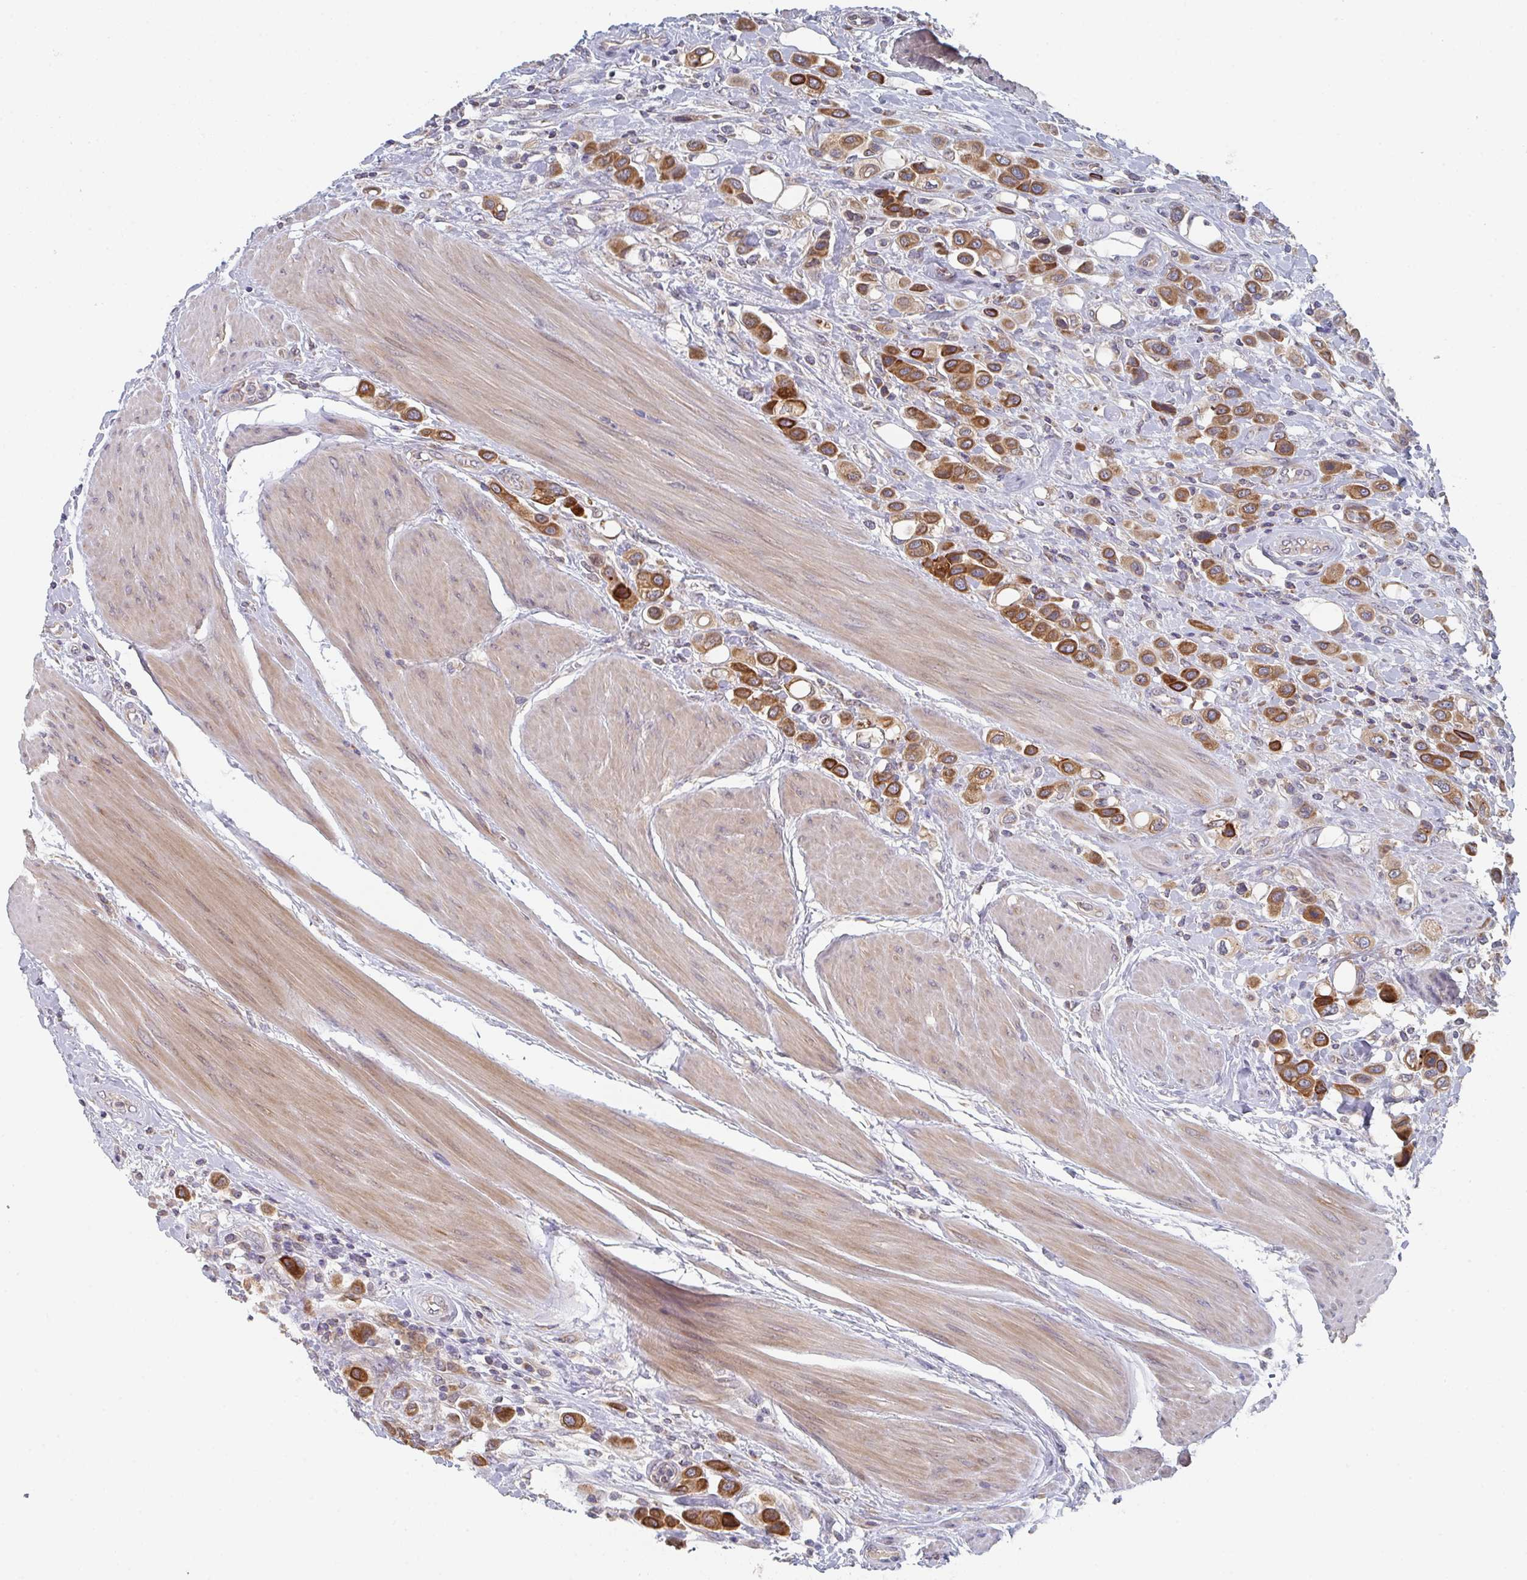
{"staining": {"intensity": "moderate", "quantity": ">75%", "location": "cytoplasmic/membranous"}, "tissue": "urothelial cancer", "cell_type": "Tumor cells", "image_type": "cancer", "snomed": [{"axis": "morphology", "description": "Urothelial carcinoma, High grade"}, {"axis": "topography", "description": "Urinary bladder"}], "caption": "This photomicrograph shows immunohistochemistry (IHC) staining of human high-grade urothelial carcinoma, with medium moderate cytoplasmic/membranous expression in about >75% of tumor cells.", "gene": "ELOVL1", "patient": {"sex": "male", "age": 50}}